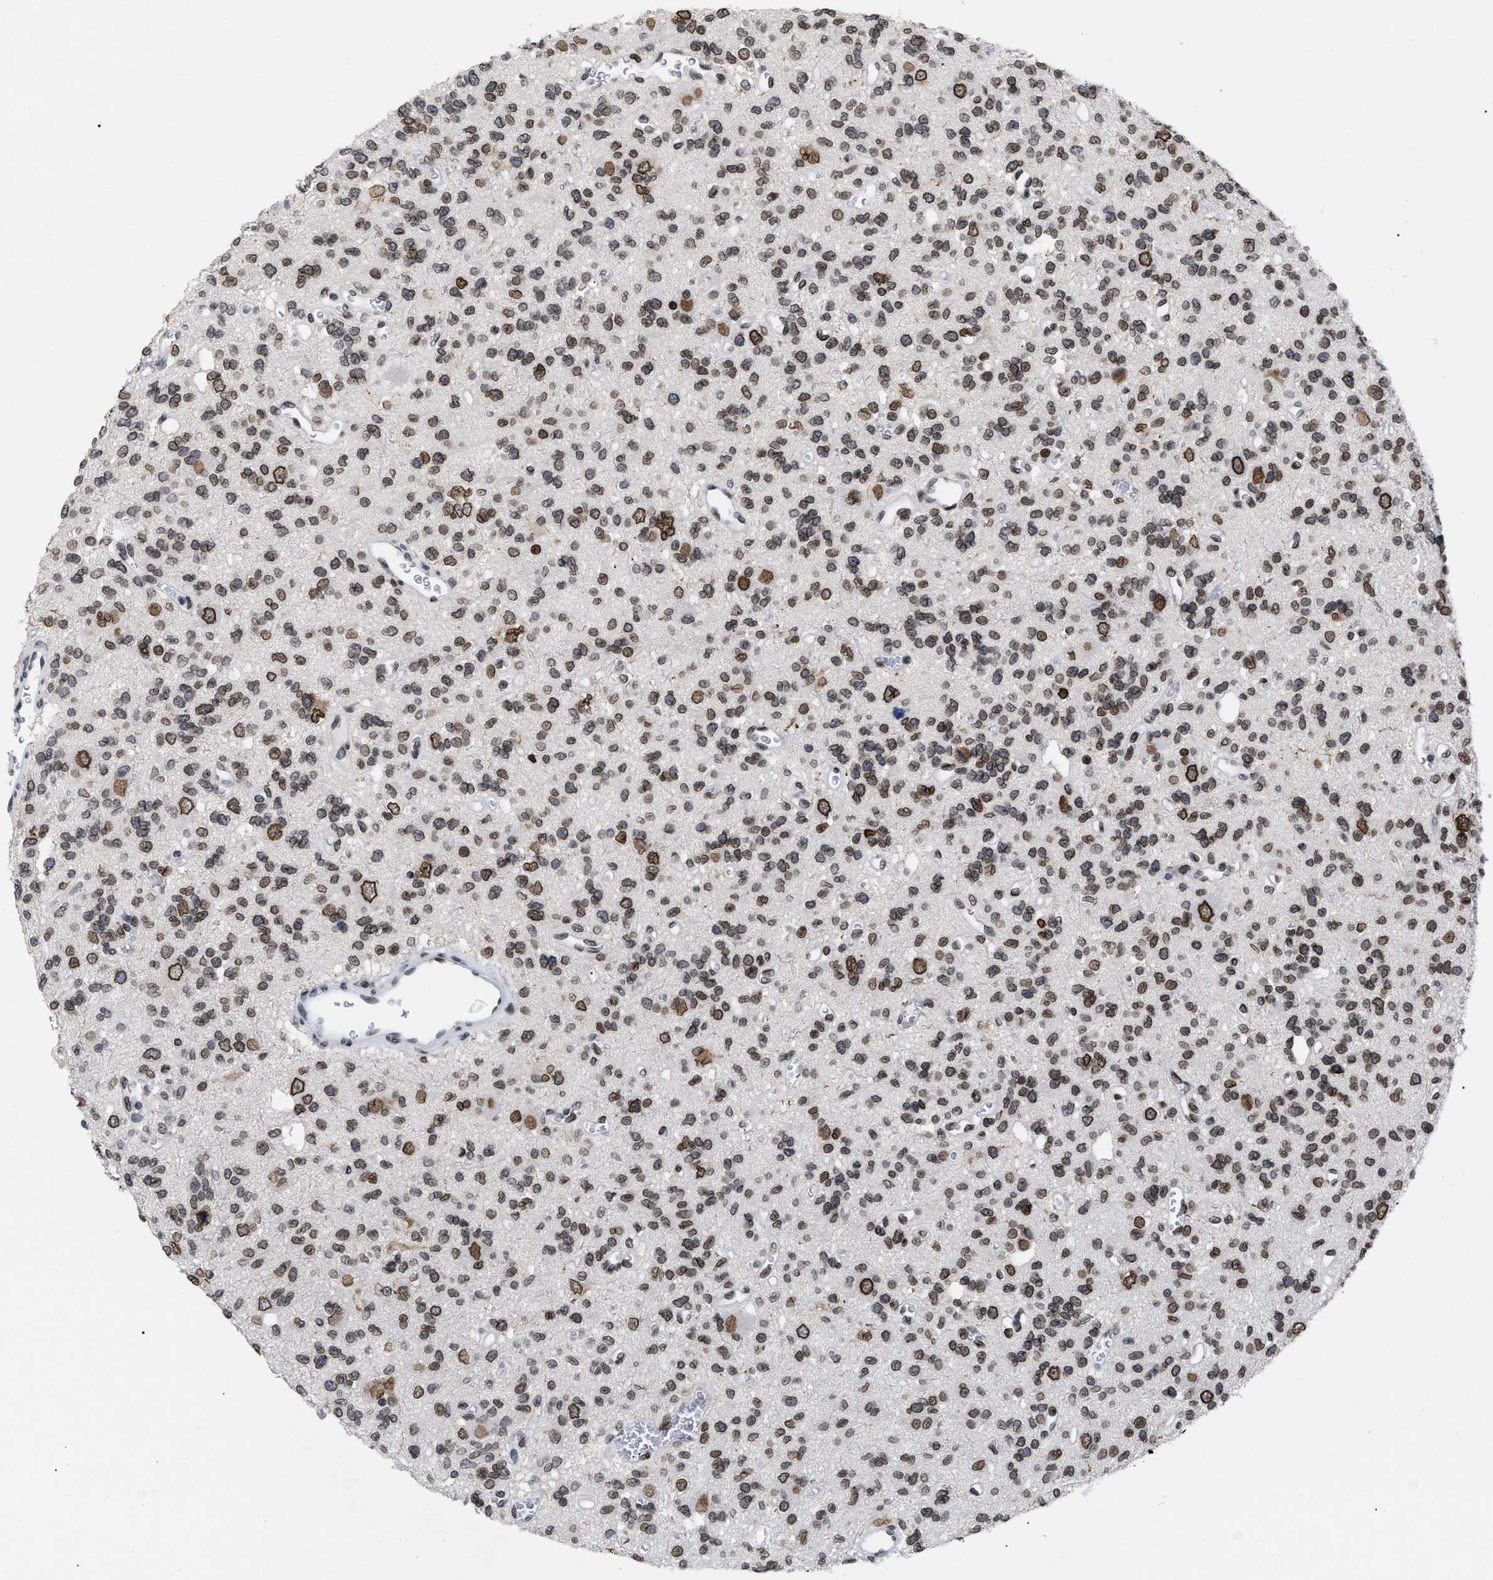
{"staining": {"intensity": "moderate", "quantity": ">75%", "location": "nuclear"}, "tissue": "glioma", "cell_type": "Tumor cells", "image_type": "cancer", "snomed": [{"axis": "morphology", "description": "Glioma, malignant, Low grade"}, {"axis": "topography", "description": "Brain"}], "caption": "This photomicrograph shows IHC staining of malignant glioma (low-grade), with medium moderate nuclear positivity in approximately >75% of tumor cells.", "gene": "TPR", "patient": {"sex": "male", "age": 38}}